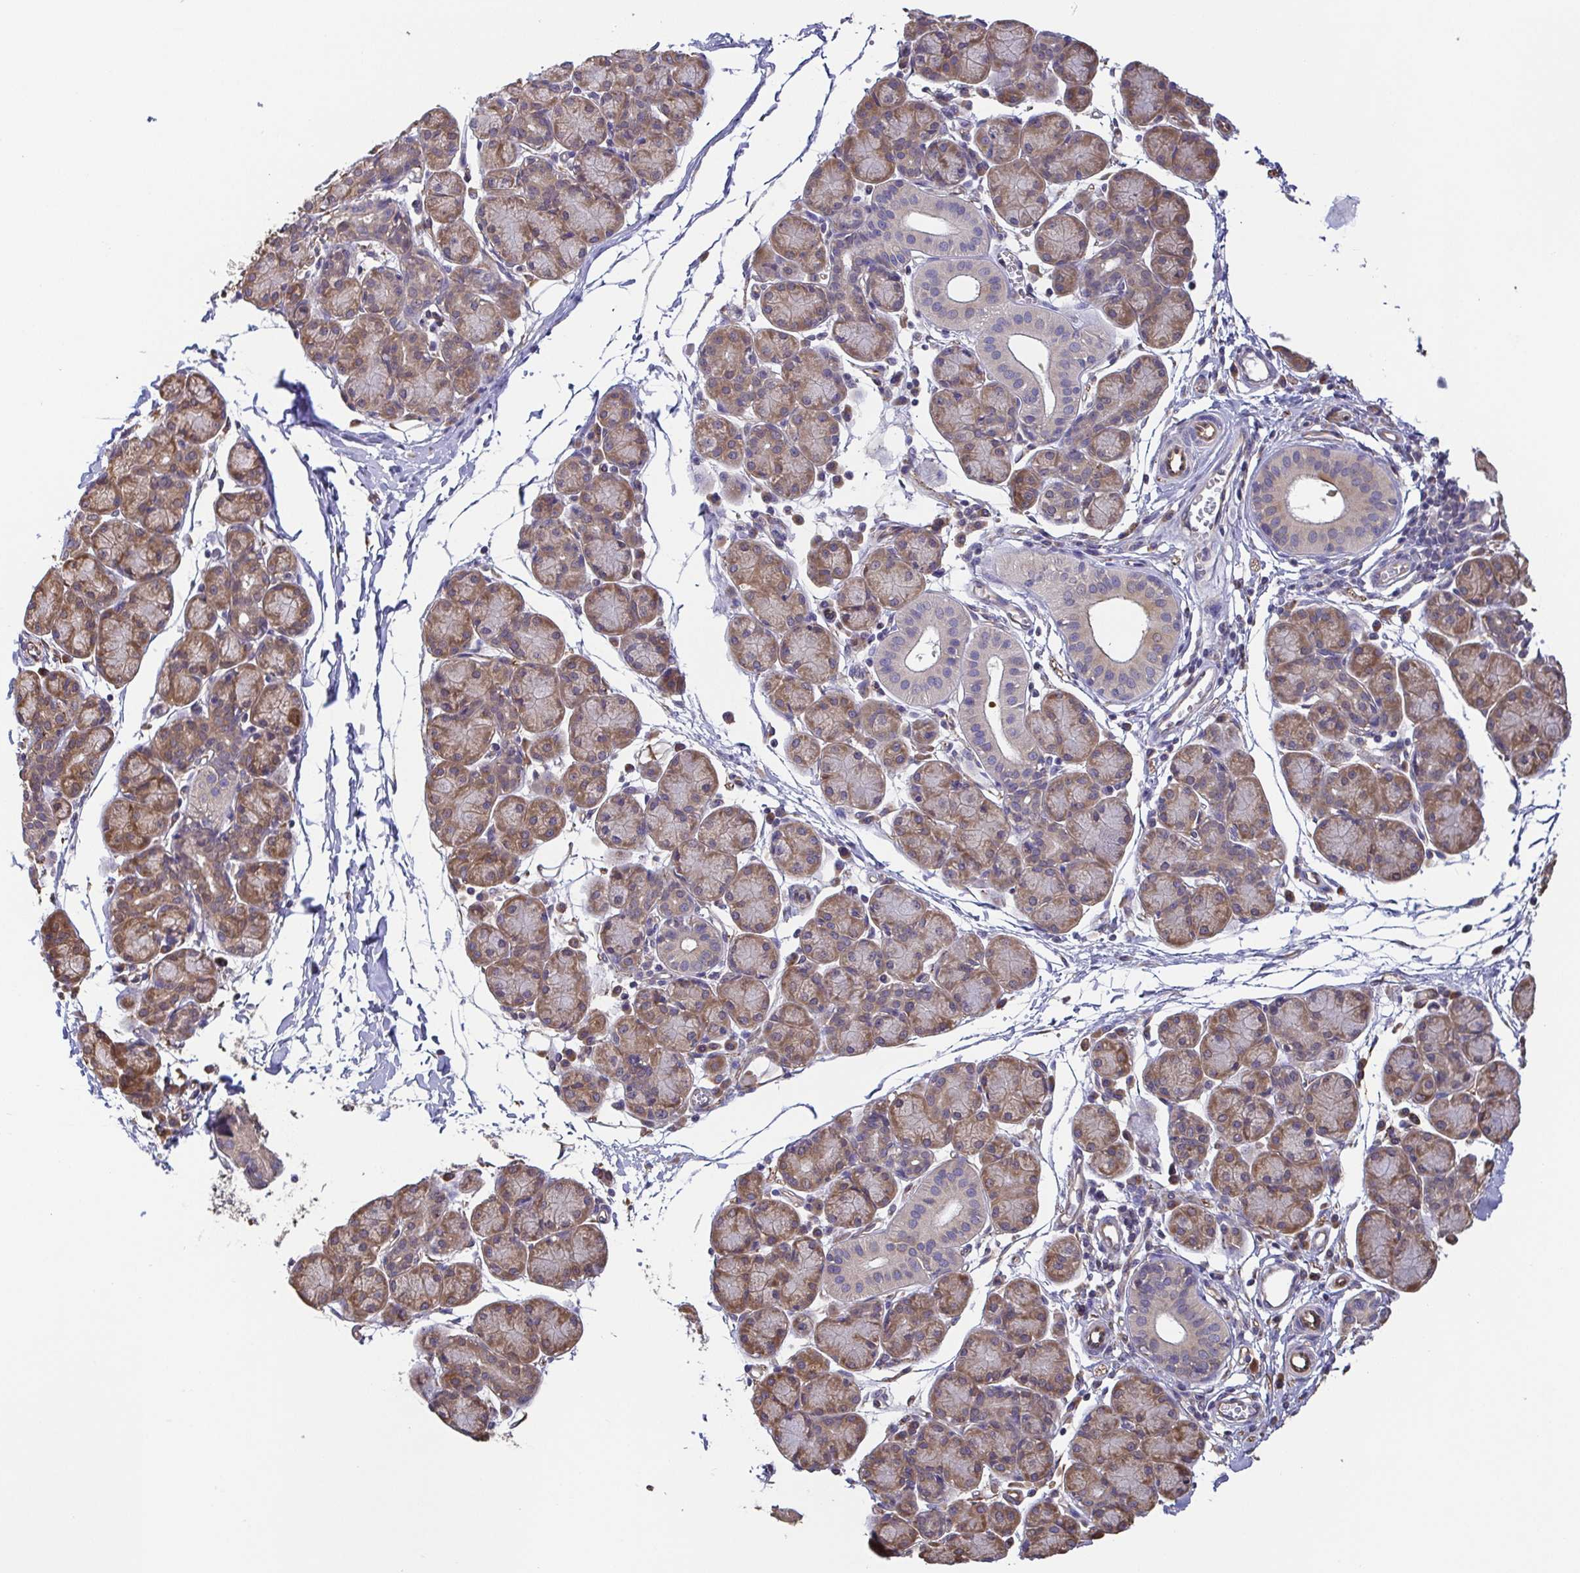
{"staining": {"intensity": "moderate", "quantity": ">75%", "location": "cytoplasmic/membranous"}, "tissue": "salivary gland", "cell_type": "Glandular cells", "image_type": "normal", "snomed": [{"axis": "morphology", "description": "Normal tissue, NOS"}, {"axis": "morphology", "description": "Inflammation, NOS"}, {"axis": "topography", "description": "Lymph node"}, {"axis": "topography", "description": "Salivary gland"}], "caption": "Protein staining of unremarkable salivary gland exhibits moderate cytoplasmic/membranous expression in approximately >75% of glandular cells.", "gene": "EIF3D", "patient": {"sex": "male", "age": 3}}